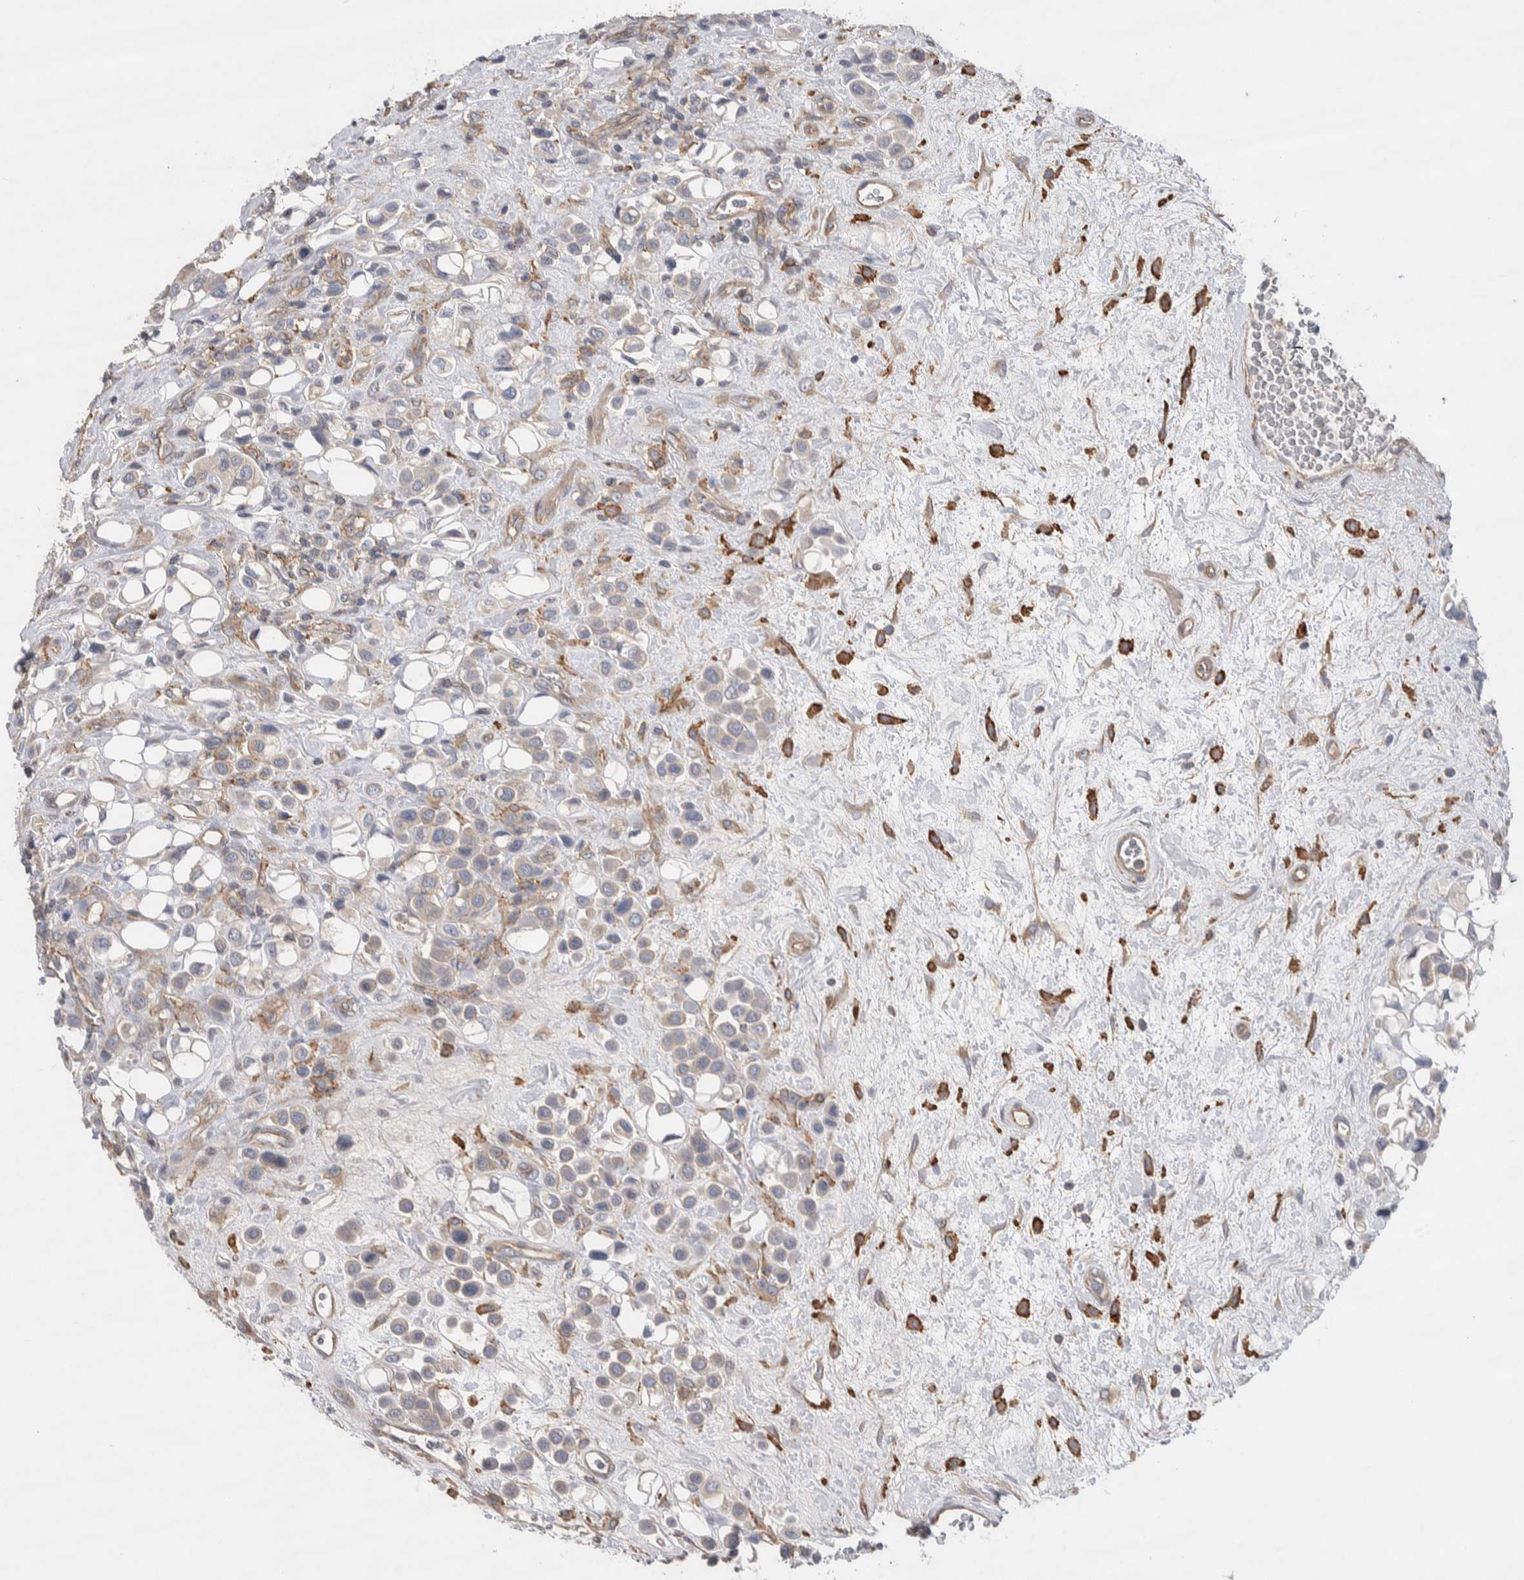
{"staining": {"intensity": "weak", "quantity": "25%-75%", "location": "cytoplasmic/membranous"}, "tissue": "urothelial cancer", "cell_type": "Tumor cells", "image_type": "cancer", "snomed": [{"axis": "morphology", "description": "Urothelial carcinoma, High grade"}, {"axis": "topography", "description": "Urinary bladder"}], "caption": "Immunohistochemistry (IHC) (DAB) staining of human urothelial cancer reveals weak cytoplasmic/membranous protein expression in about 25%-75% of tumor cells.", "gene": "GCNA", "patient": {"sex": "male", "age": 50}}